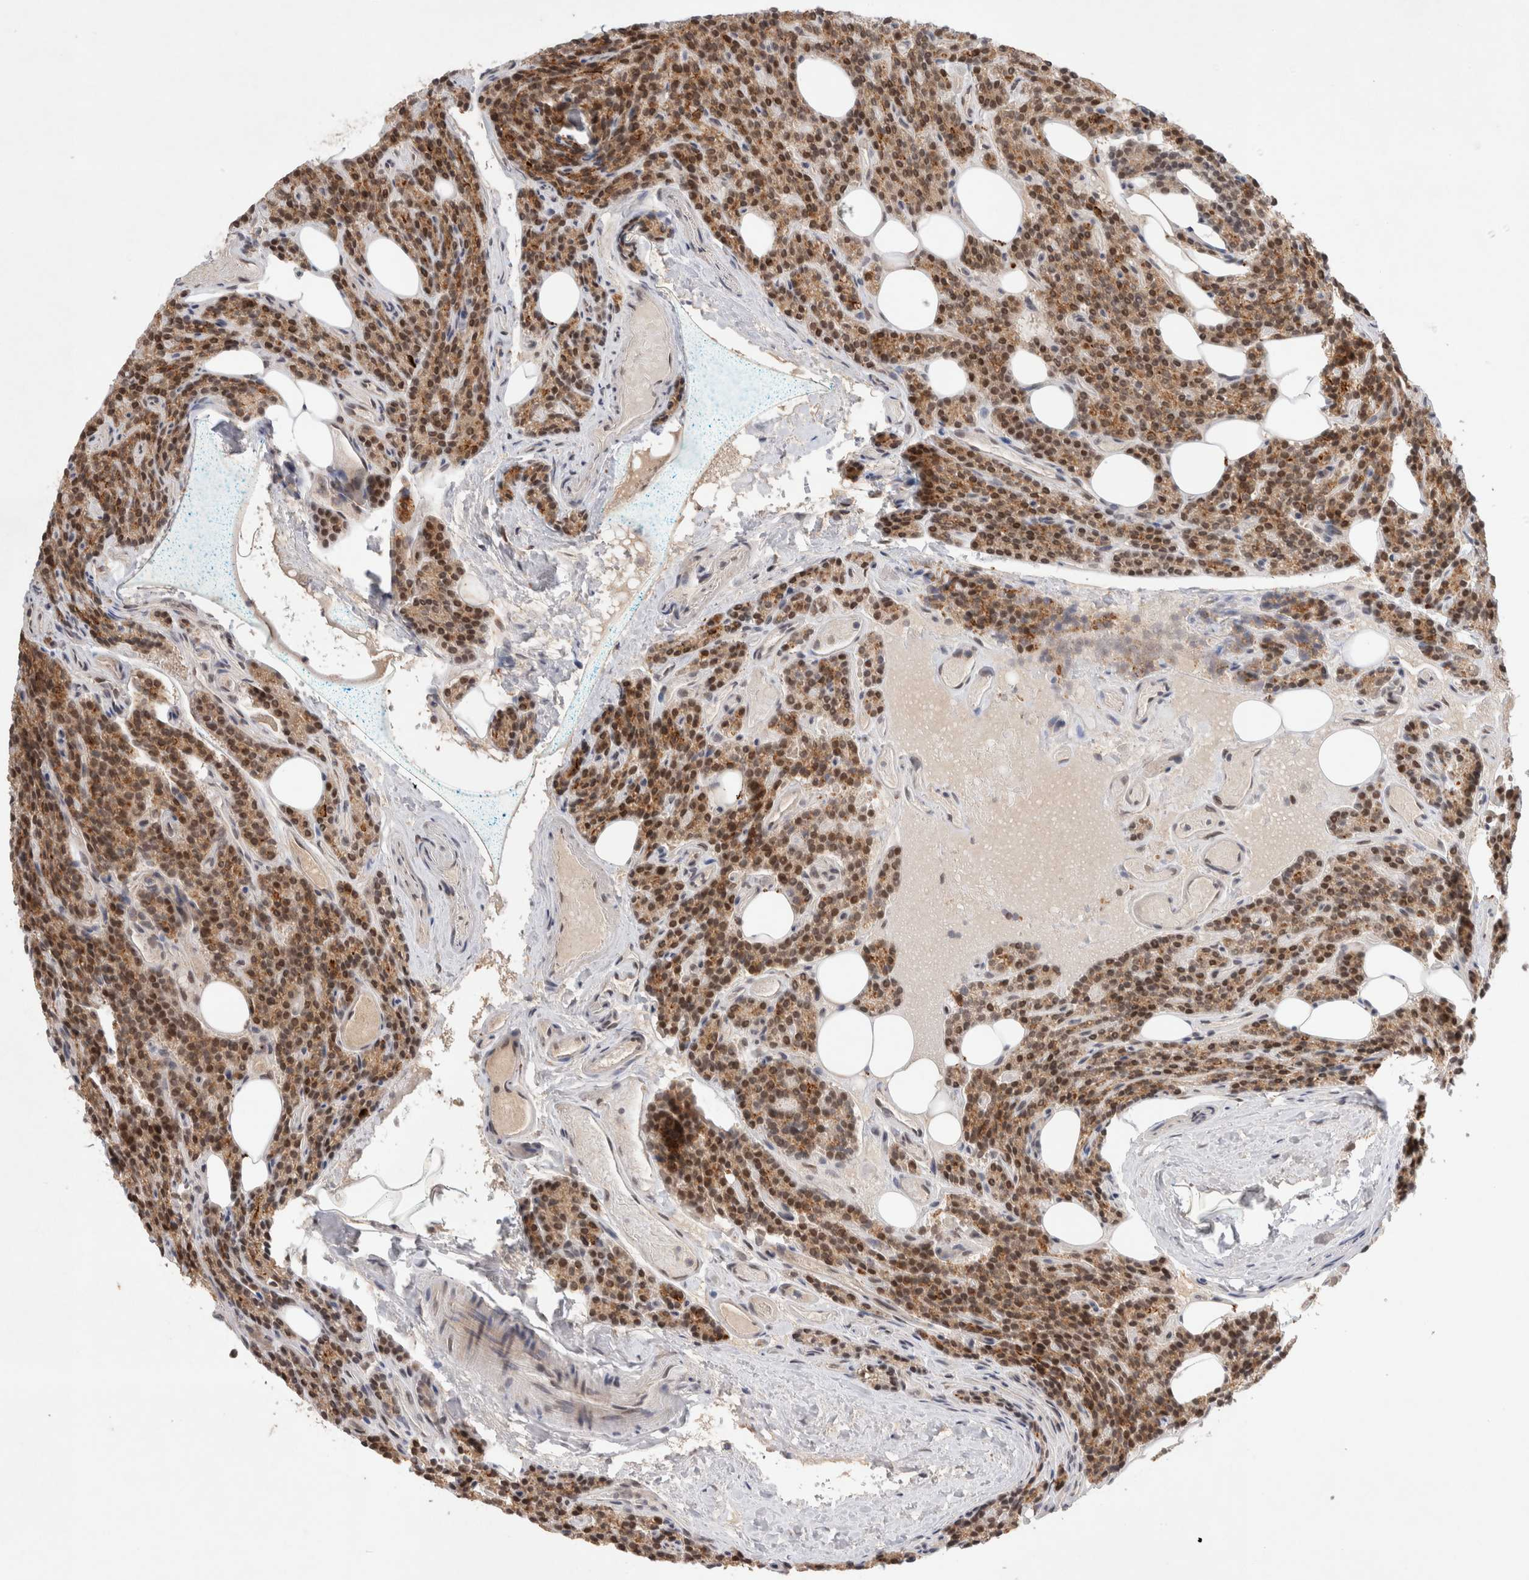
{"staining": {"intensity": "weak", "quantity": ">75%", "location": "cytoplasmic/membranous"}, "tissue": "parathyroid gland", "cell_type": "Glandular cells", "image_type": "normal", "snomed": [{"axis": "morphology", "description": "Normal tissue, NOS"}, {"axis": "topography", "description": "Parathyroid gland"}], "caption": "IHC of normal human parathyroid gland exhibits low levels of weak cytoplasmic/membranous positivity in about >75% of glandular cells. (DAB IHC, brown staining for protein, blue staining for nuclei).", "gene": "SYDE2", "patient": {"sex": "female", "age": 85}}